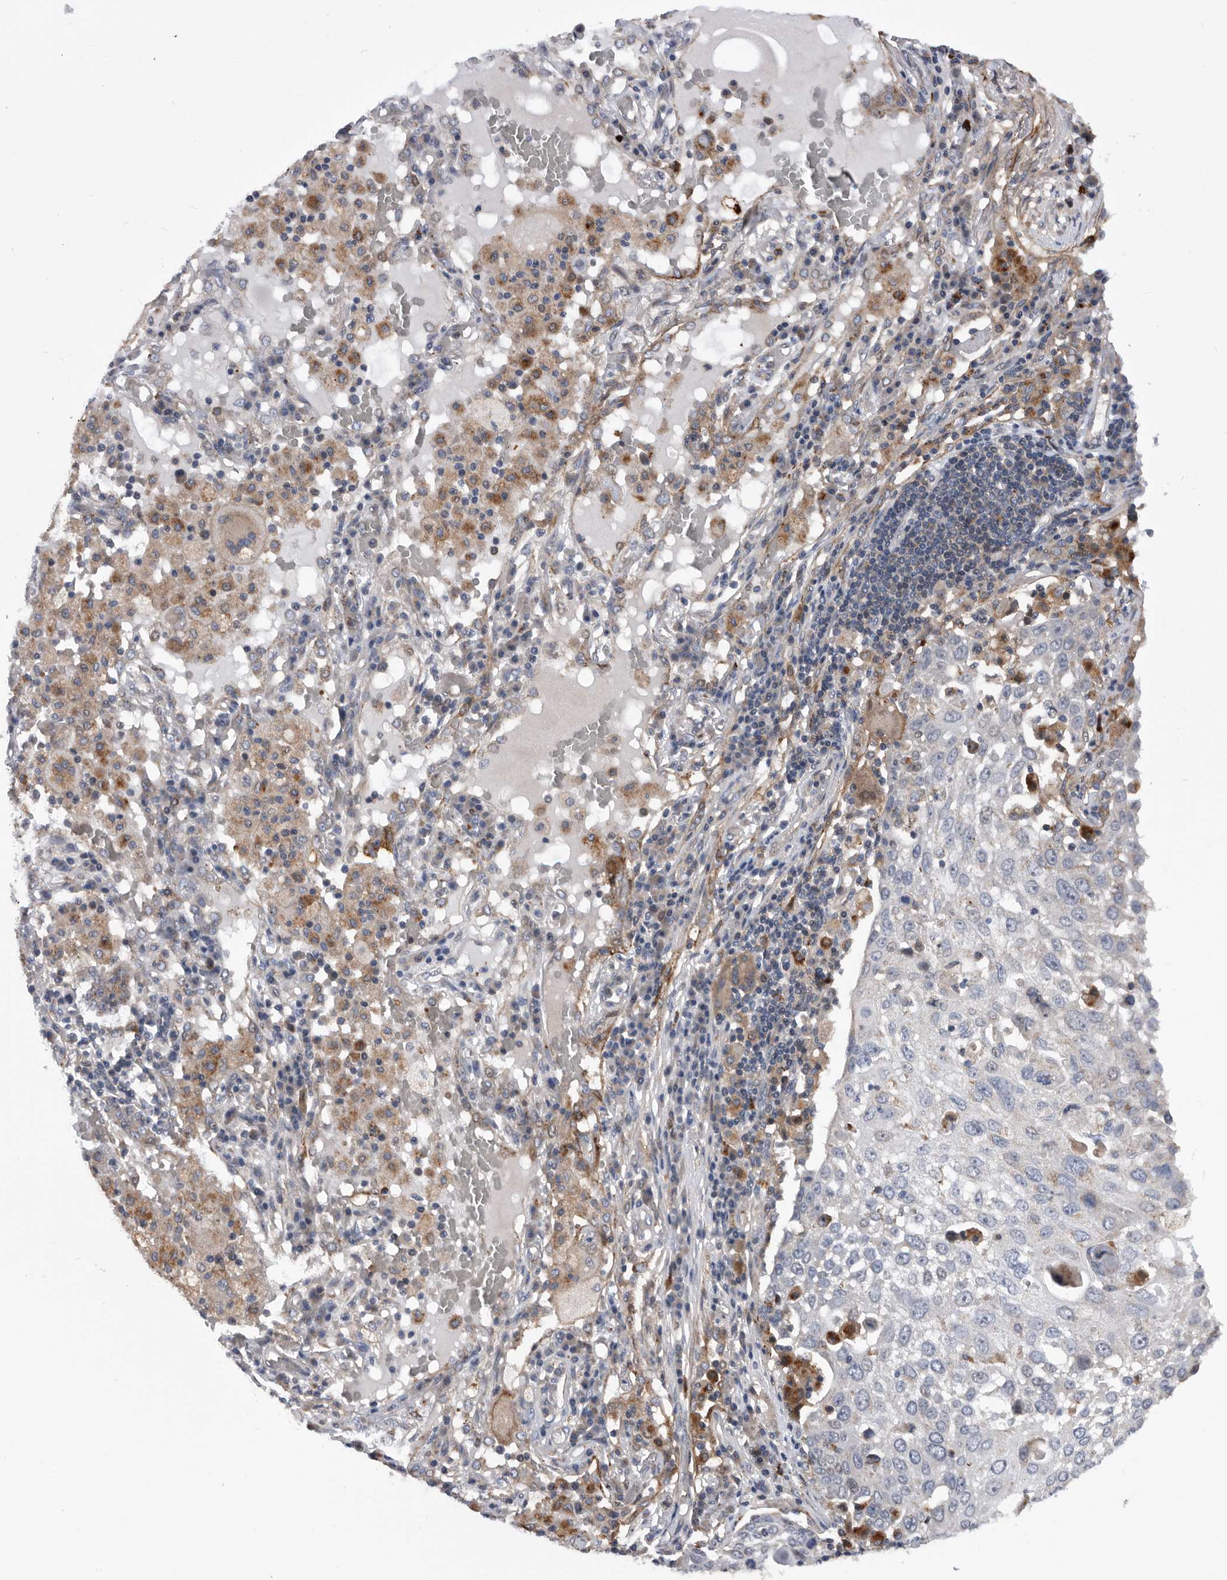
{"staining": {"intensity": "negative", "quantity": "none", "location": "none"}, "tissue": "lung cancer", "cell_type": "Tumor cells", "image_type": "cancer", "snomed": [{"axis": "morphology", "description": "Squamous cell carcinoma, NOS"}, {"axis": "topography", "description": "Lung"}], "caption": "High power microscopy micrograph of an IHC micrograph of lung cancer (squamous cell carcinoma), revealing no significant positivity in tumor cells.", "gene": "BAIAP3", "patient": {"sex": "male", "age": 65}}